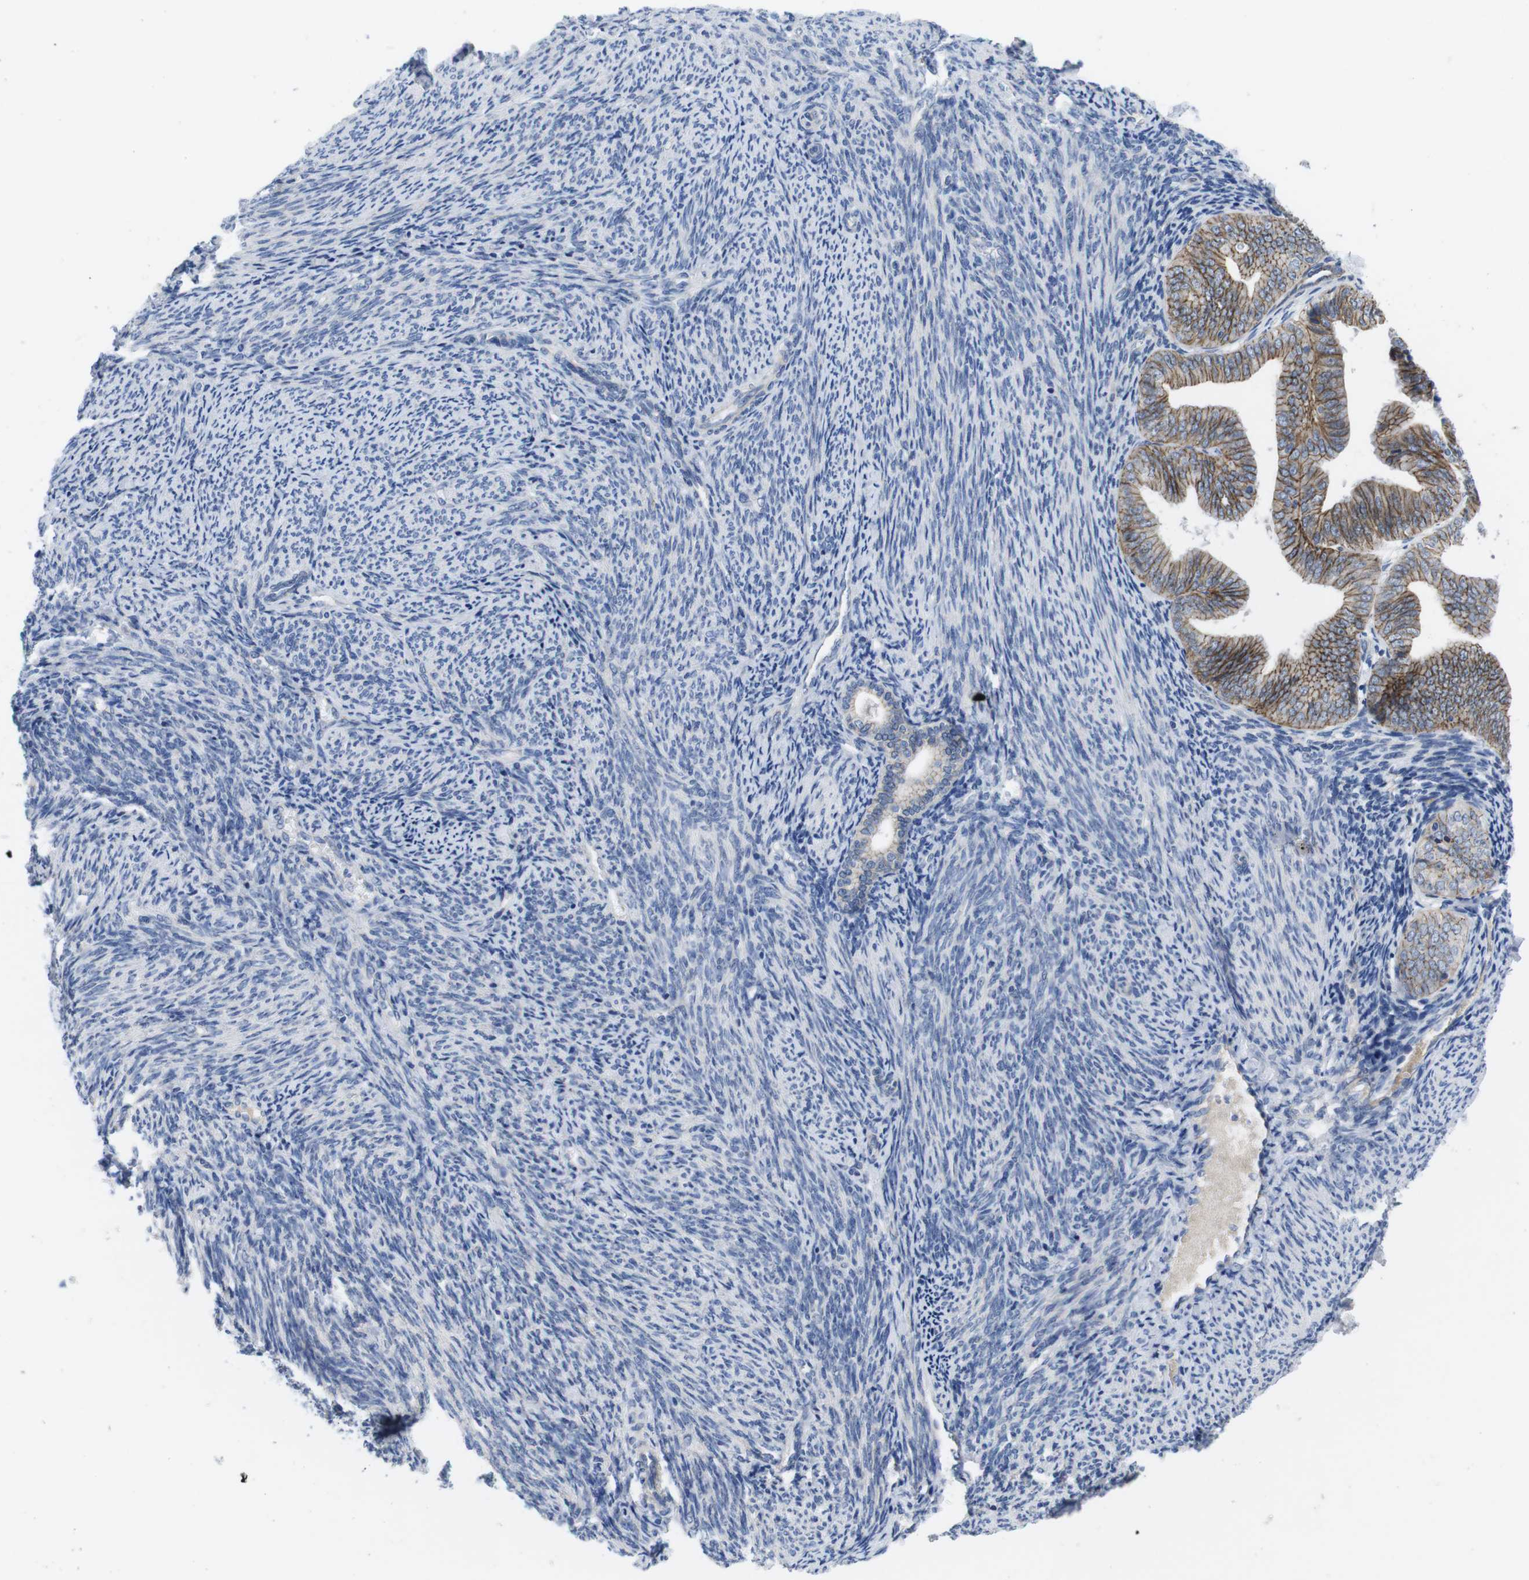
{"staining": {"intensity": "moderate", "quantity": ">75%", "location": "cytoplasmic/membranous"}, "tissue": "endometrial cancer", "cell_type": "Tumor cells", "image_type": "cancer", "snomed": [{"axis": "morphology", "description": "Adenocarcinoma, NOS"}, {"axis": "topography", "description": "Endometrium"}], "caption": "This micrograph reveals immunohistochemistry (IHC) staining of human adenocarcinoma (endometrial), with medium moderate cytoplasmic/membranous staining in approximately >75% of tumor cells.", "gene": "SCRIB", "patient": {"sex": "female", "age": 63}}